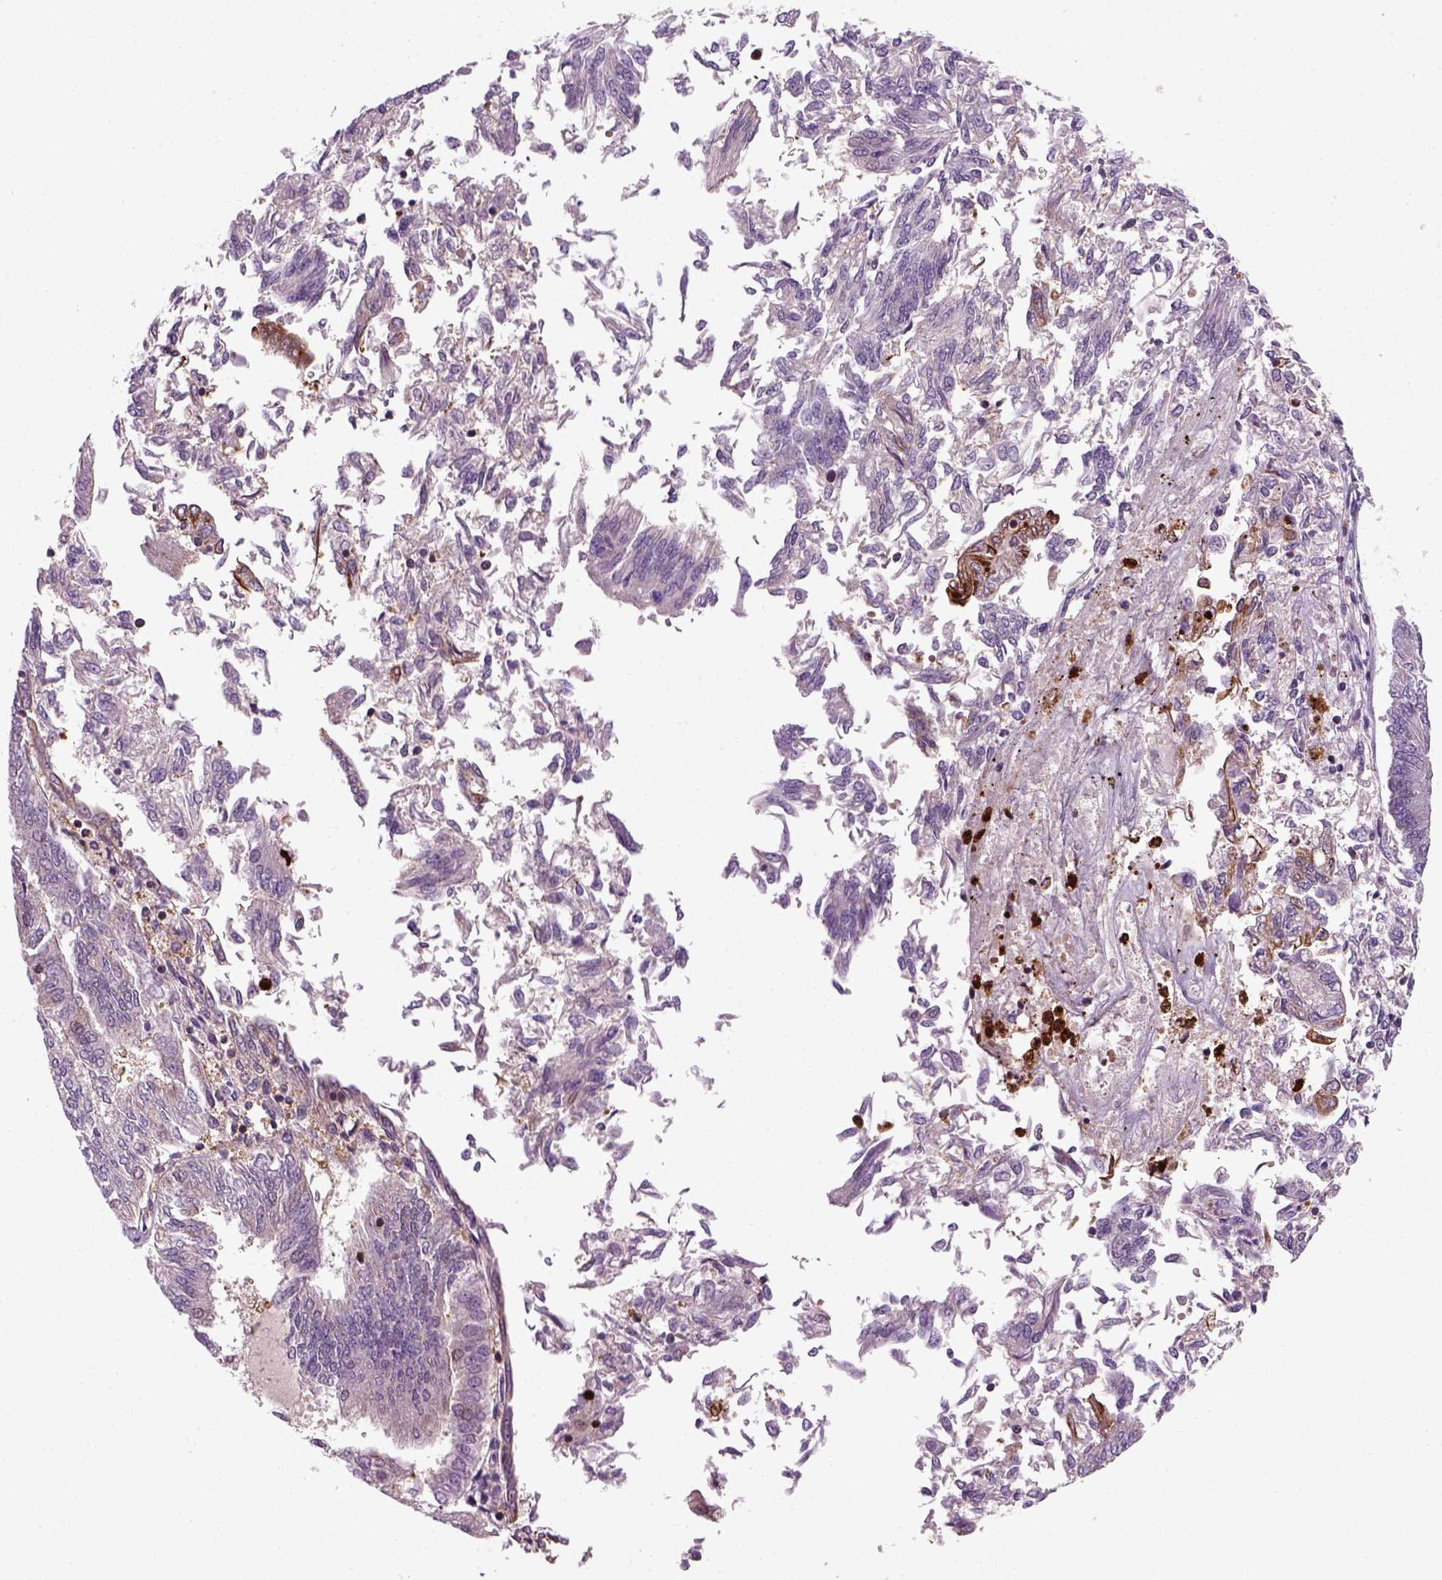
{"staining": {"intensity": "negative", "quantity": "none", "location": "none"}, "tissue": "endometrial cancer", "cell_type": "Tumor cells", "image_type": "cancer", "snomed": [{"axis": "morphology", "description": "Adenocarcinoma, NOS"}, {"axis": "topography", "description": "Endometrium"}], "caption": "A high-resolution micrograph shows immunohistochemistry staining of endometrial adenocarcinoma, which exhibits no significant expression in tumor cells.", "gene": "NUDT16L1", "patient": {"sex": "female", "age": 58}}